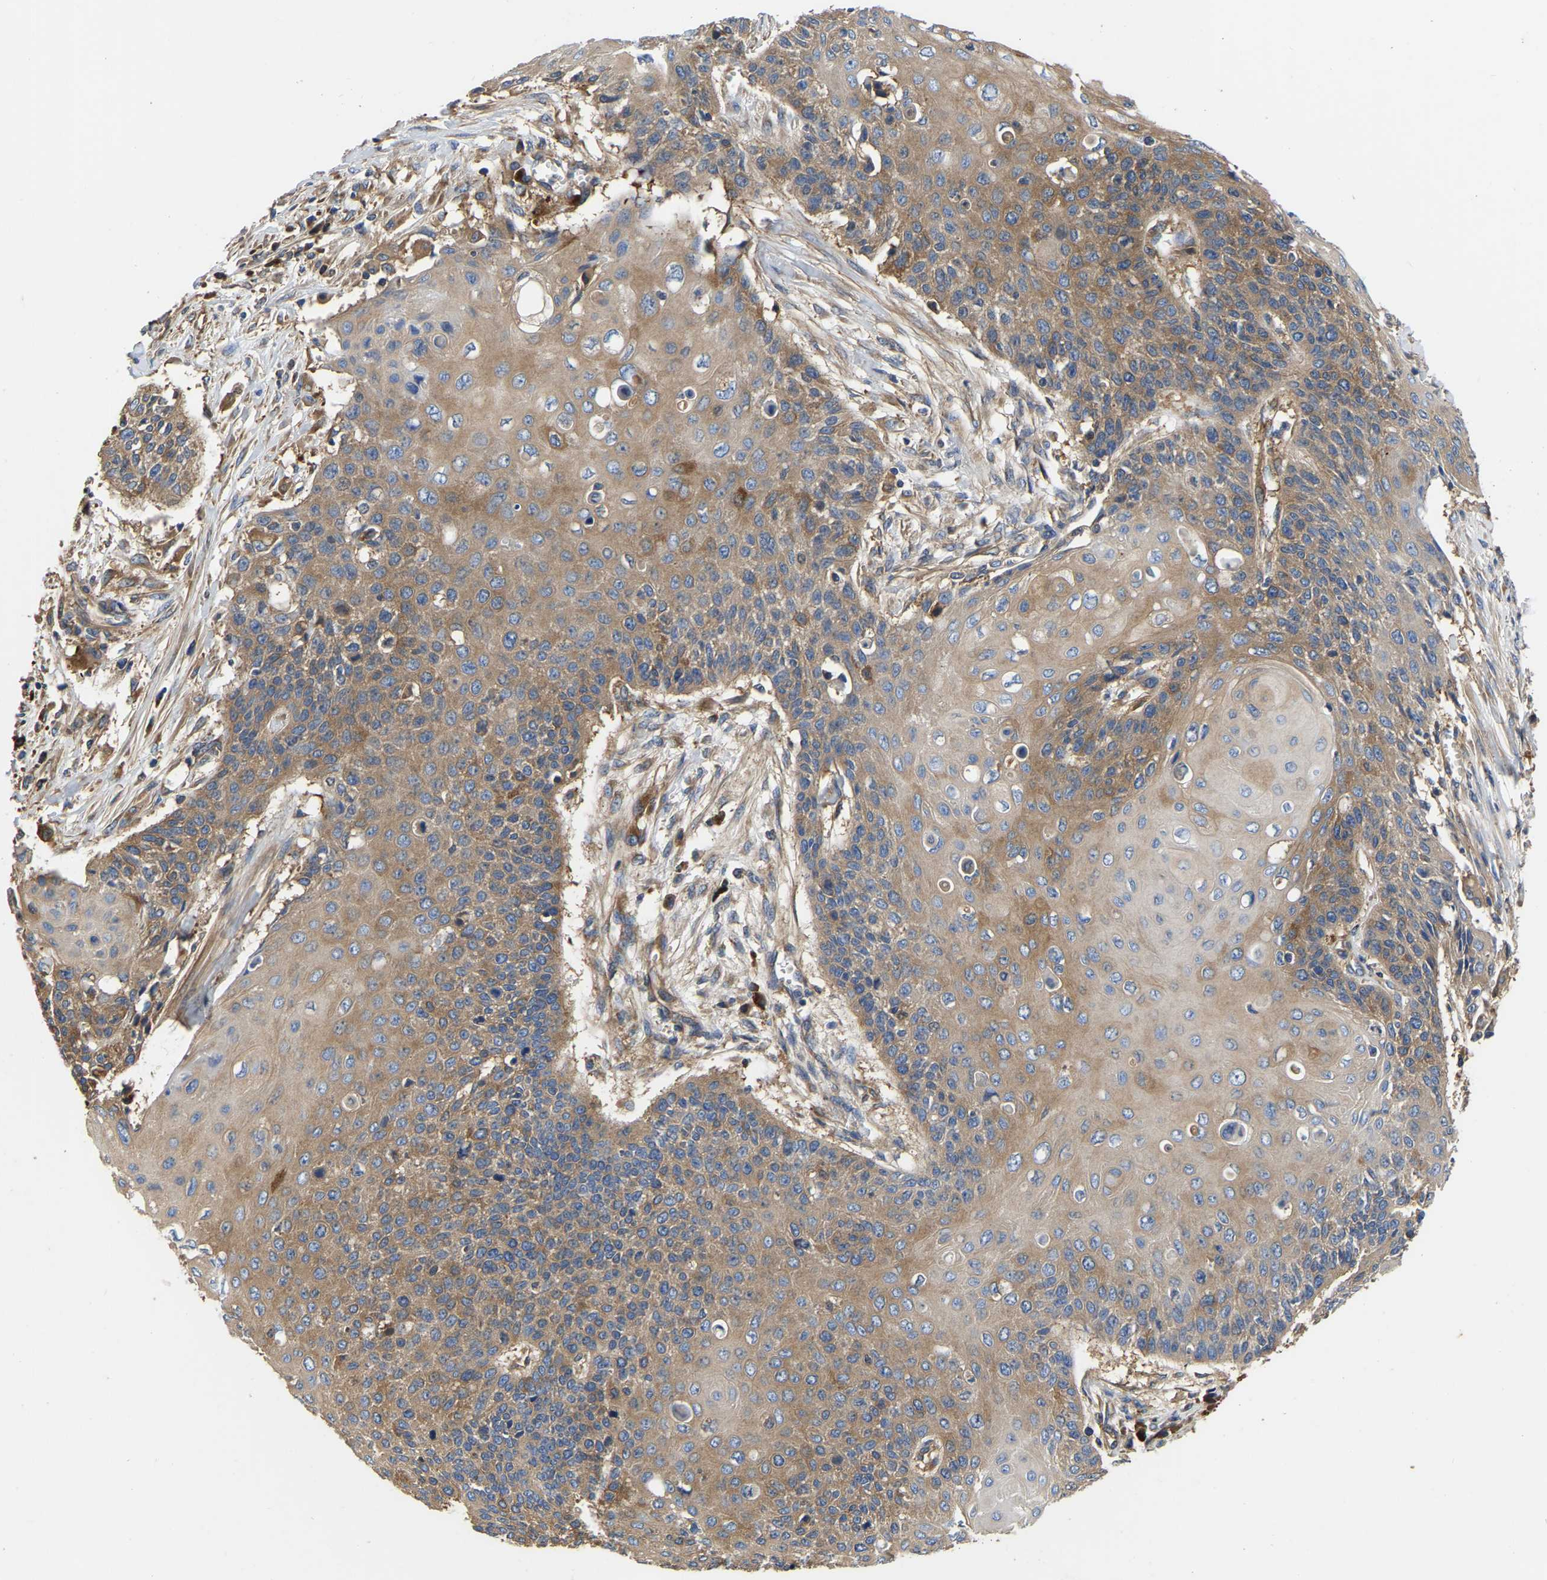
{"staining": {"intensity": "moderate", "quantity": ">75%", "location": "cytoplasmic/membranous"}, "tissue": "cervical cancer", "cell_type": "Tumor cells", "image_type": "cancer", "snomed": [{"axis": "morphology", "description": "Squamous cell carcinoma, NOS"}, {"axis": "topography", "description": "Cervix"}], "caption": "Protein expression analysis of human cervical squamous cell carcinoma reveals moderate cytoplasmic/membranous staining in approximately >75% of tumor cells.", "gene": "GARS1", "patient": {"sex": "female", "age": 39}}